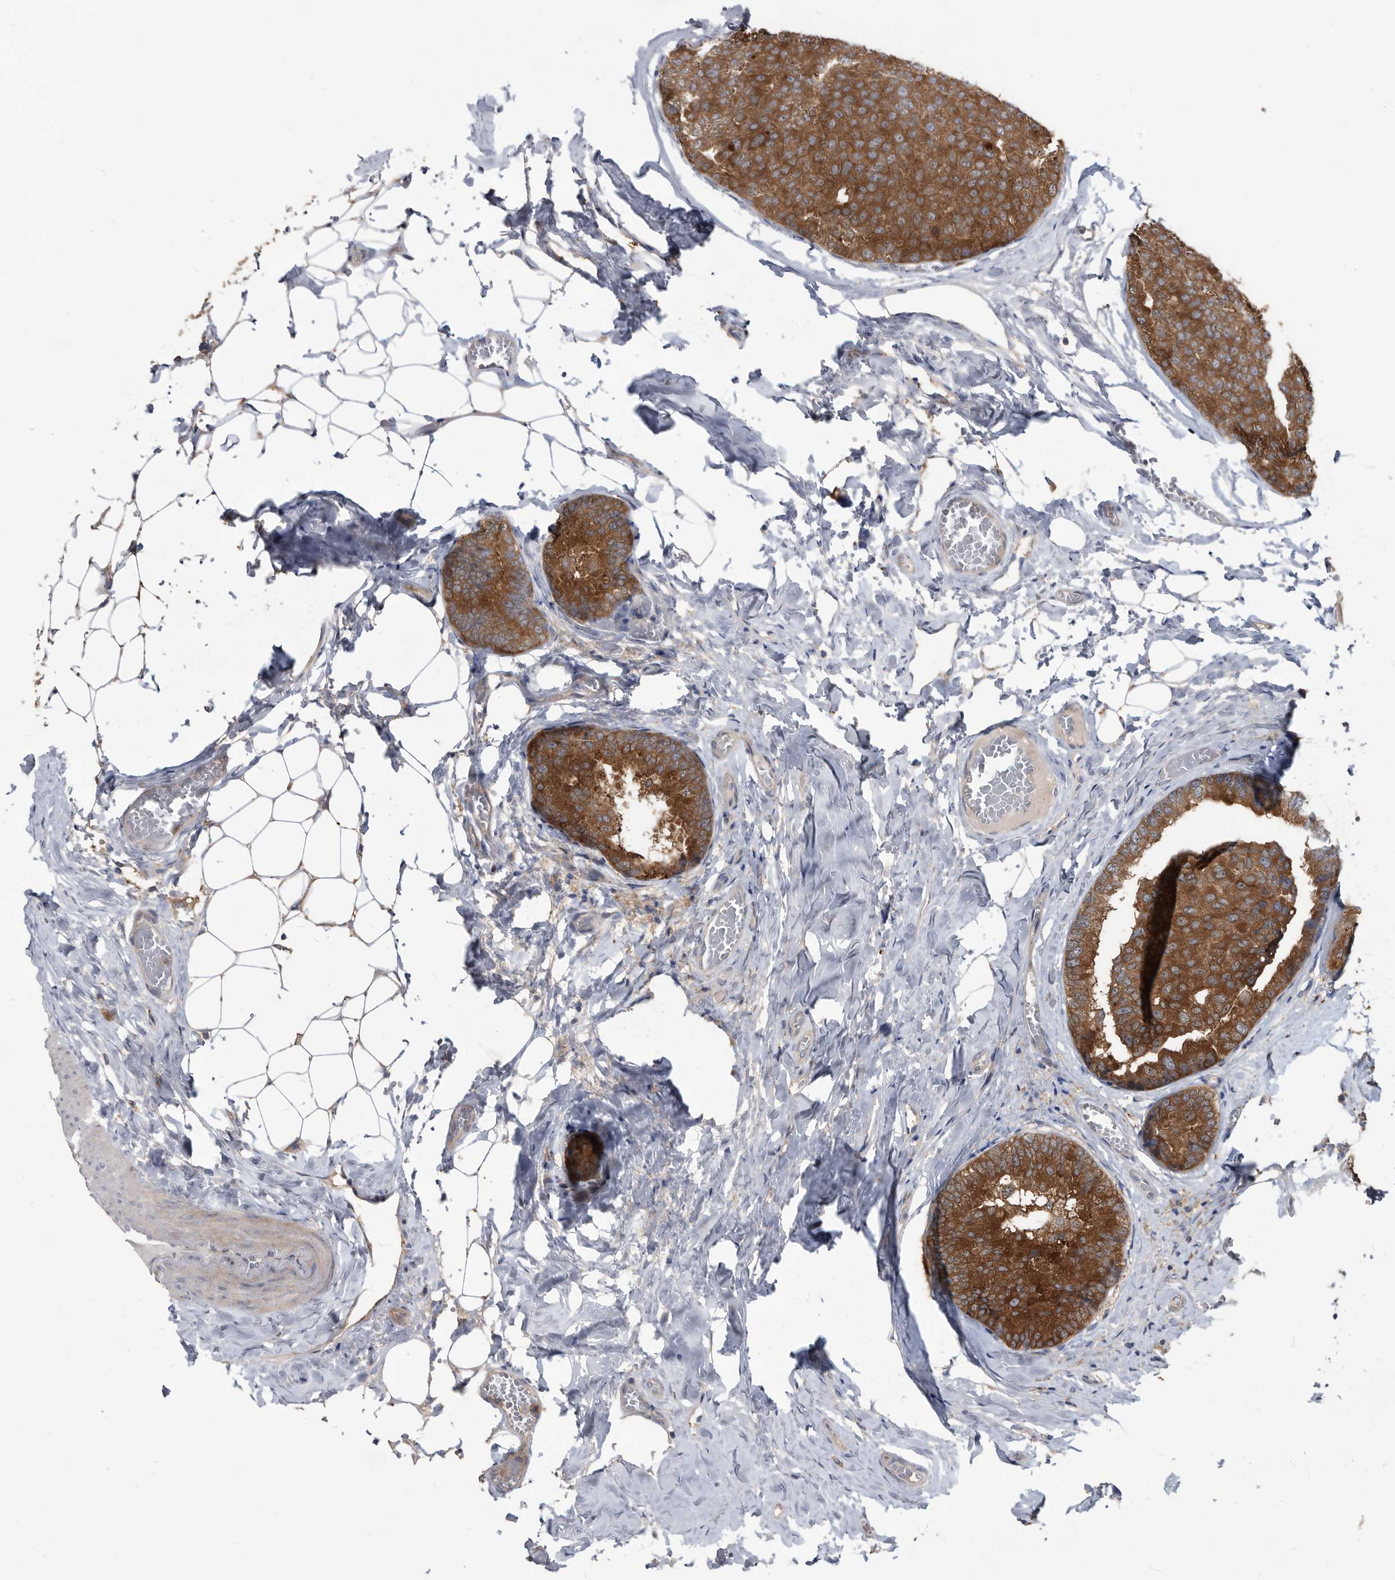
{"staining": {"intensity": "moderate", "quantity": ">75%", "location": "cytoplasmic/membranous"}, "tissue": "breast cancer", "cell_type": "Tumor cells", "image_type": "cancer", "snomed": [{"axis": "morphology", "description": "Normal tissue, NOS"}, {"axis": "morphology", "description": "Duct carcinoma"}, {"axis": "topography", "description": "Breast"}], "caption": "DAB (3,3'-diaminobenzidine) immunohistochemical staining of human intraductal carcinoma (breast) shows moderate cytoplasmic/membranous protein staining in approximately >75% of tumor cells.", "gene": "APEH", "patient": {"sex": "female", "age": 43}}